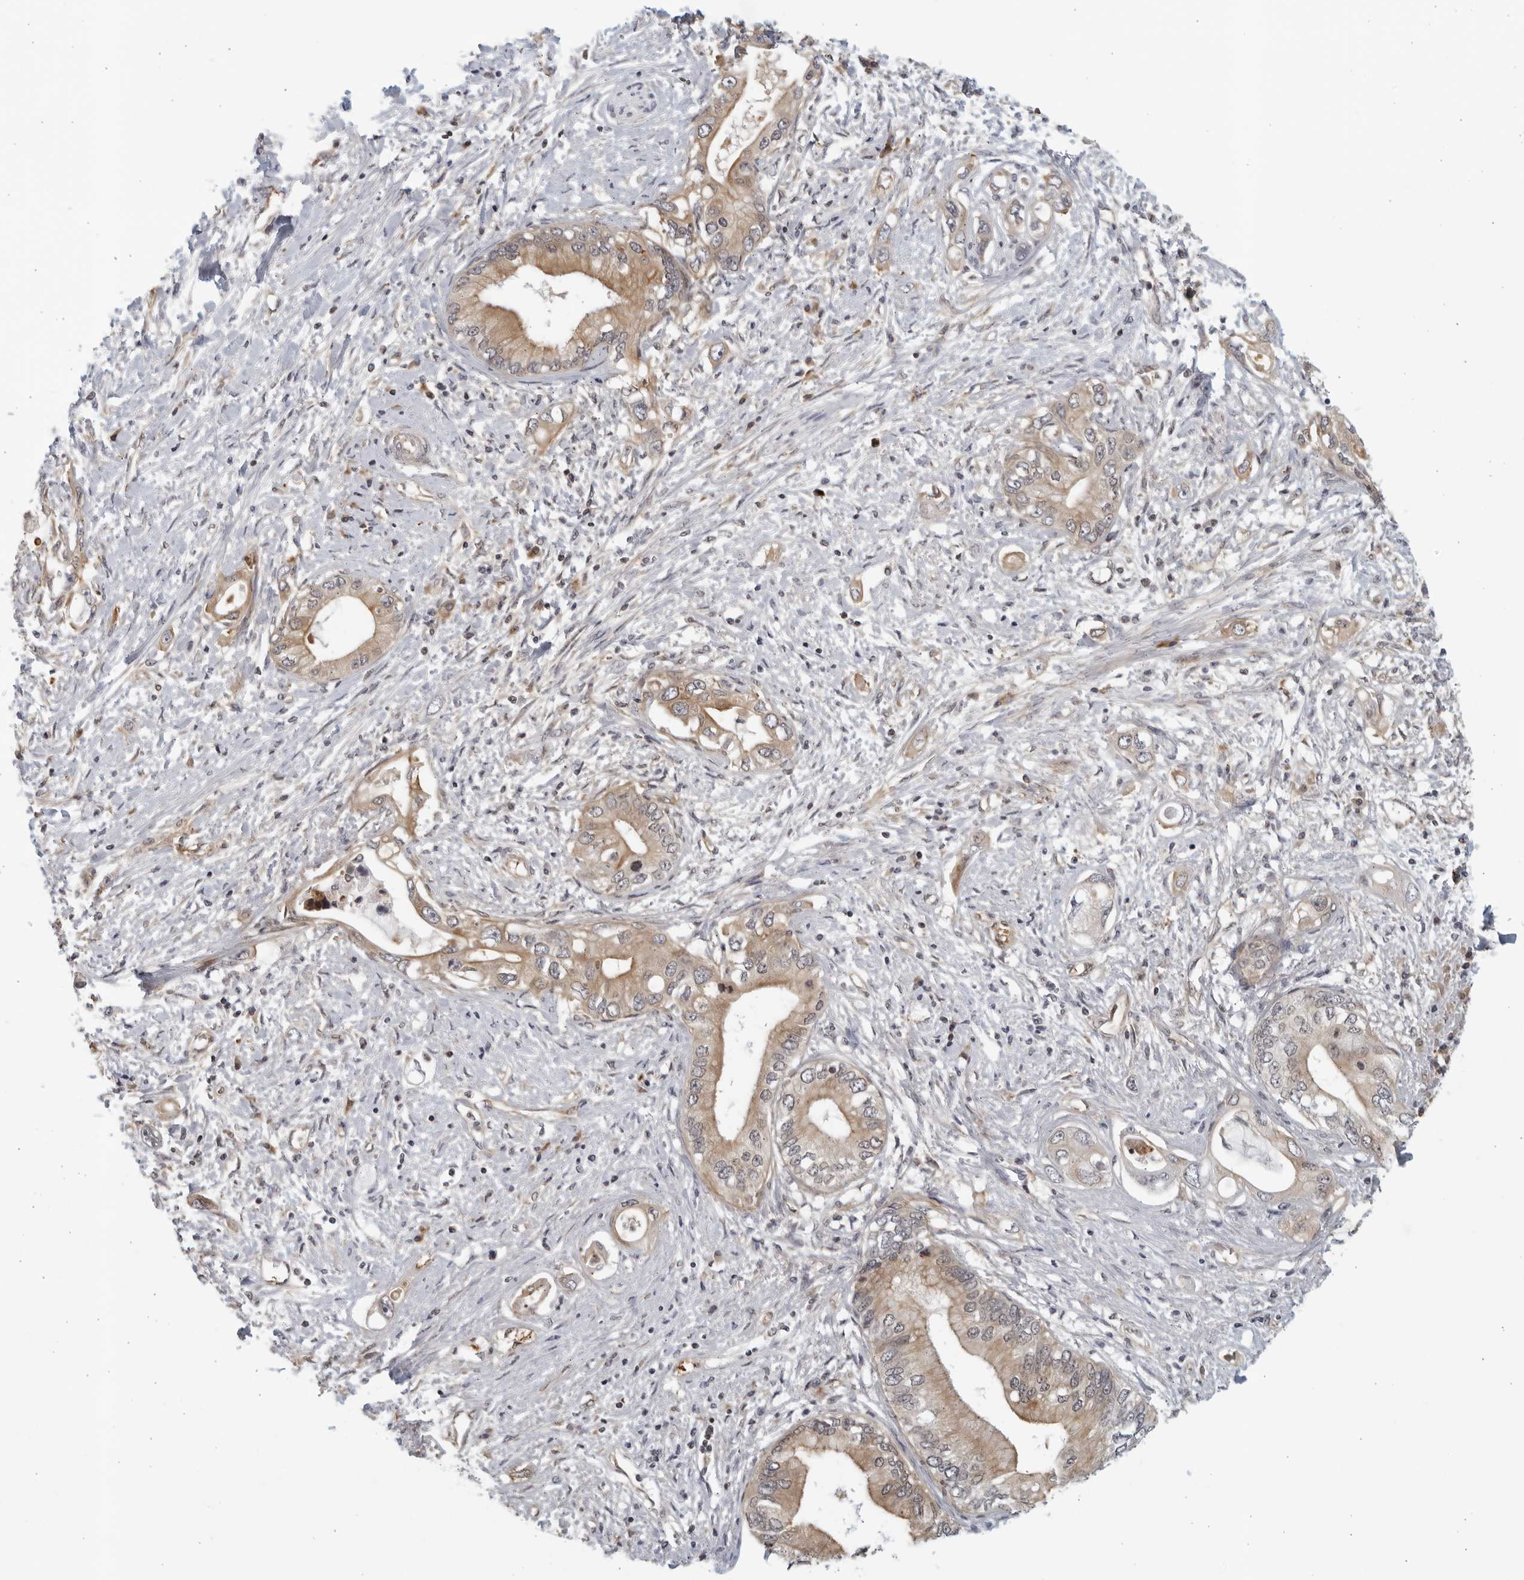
{"staining": {"intensity": "moderate", "quantity": ">75%", "location": "cytoplasmic/membranous"}, "tissue": "pancreatic cancer", "cell_type": "Tumor cells", "image_type": "cancer", "snomed": [{"axis": "morphology", "description": "Inflammation, NOS"}, {"axis": "morphology", "description": "Adenocarcinoma, NOS"}, {"axis": "topography", "description": "Pancreas"}], "caption": "Moderate cytoplasmic/membranous positivity for a protein is seen in about >75% of tumor cells of pancreatic cancer using IHC.", "gene": "SERTAD4", "patient": {"sex": "female", "age": 56}}